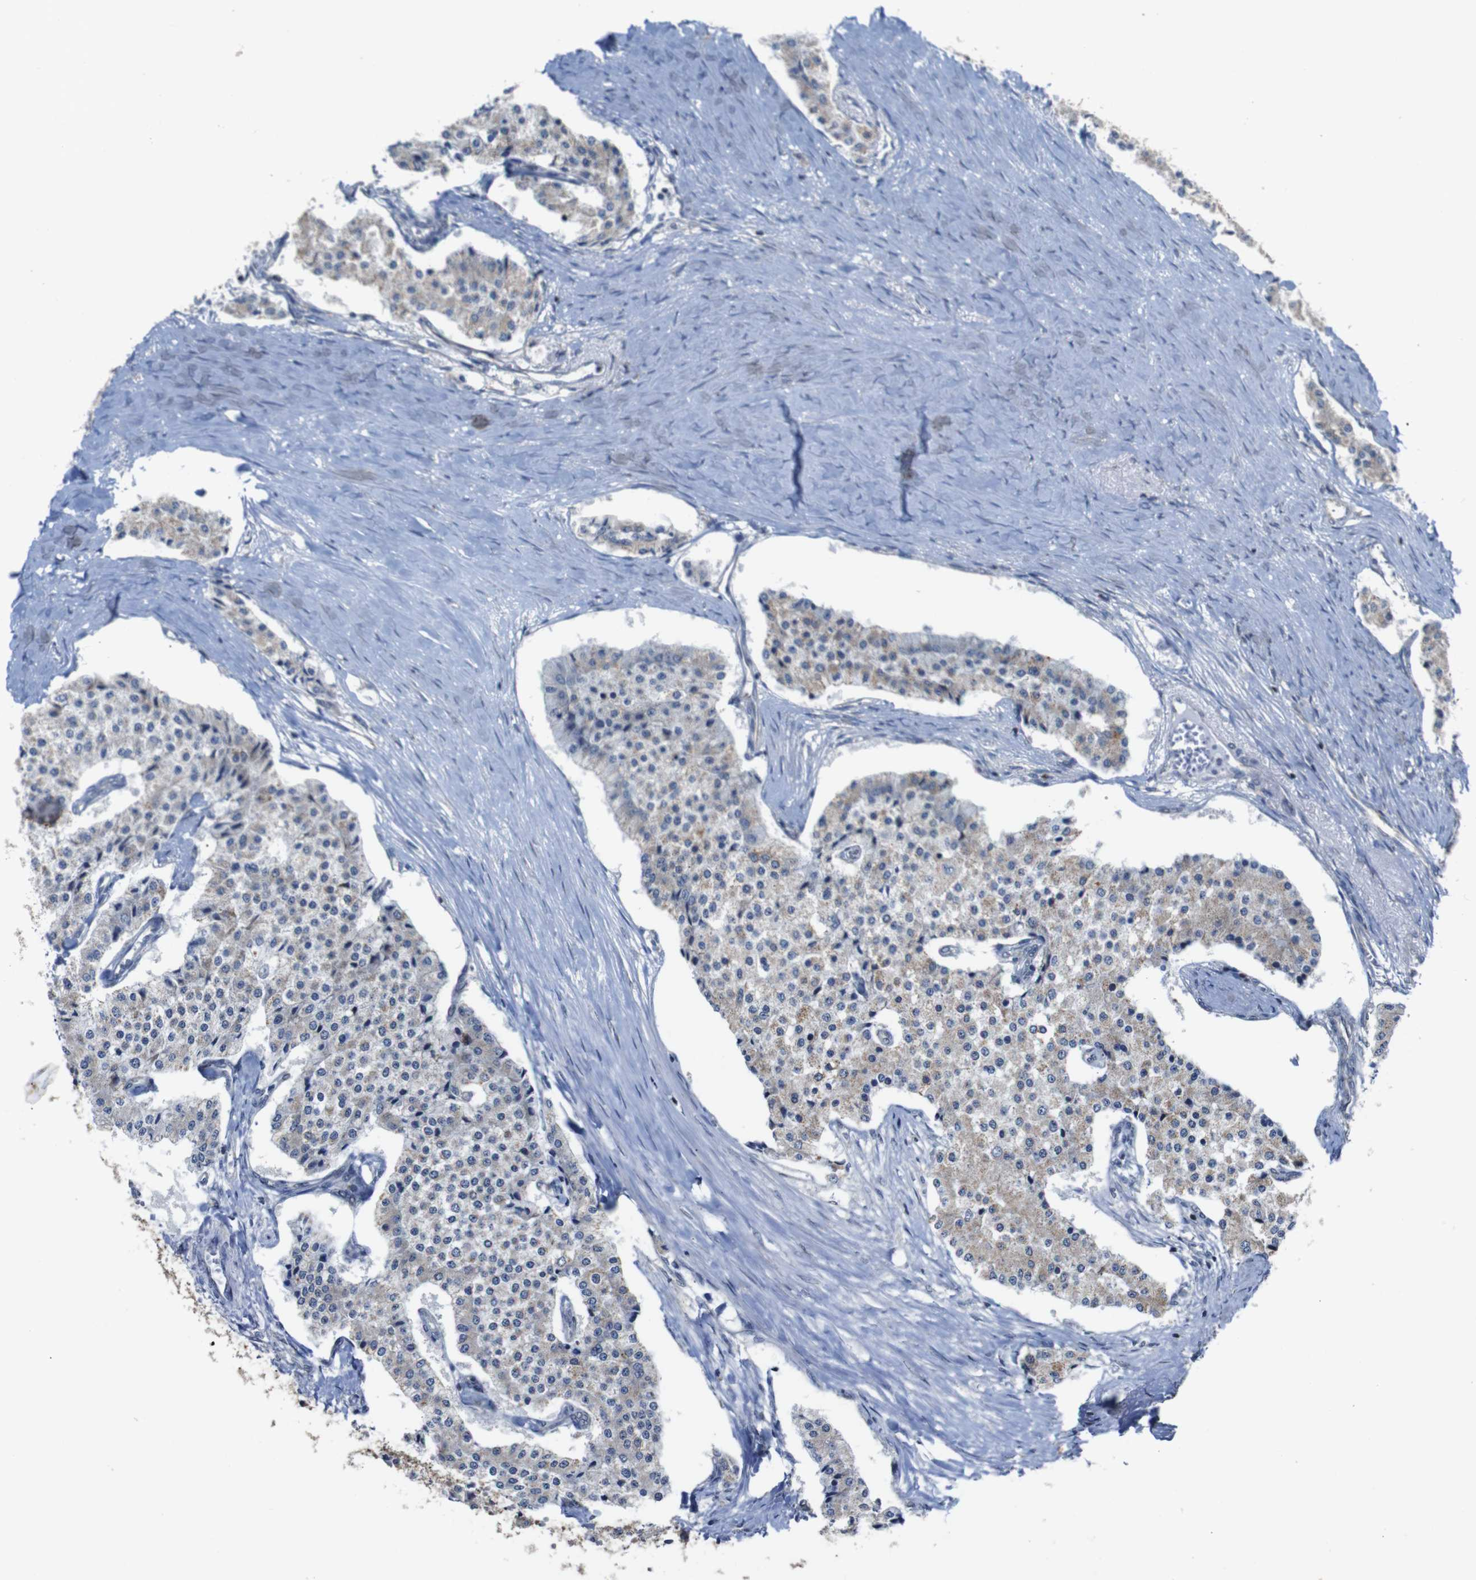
{"staining": {"intensity": "weak", "quantity": "<25%", "location": "cytoplasmic/membranous"}, "tissue": "carcinoid", "cell_type": "Tumor cells", "image_type": "cancer", "snomed": [{"axis": "morphology", "description": "Carcinoid, malignant, NOS"}, {"axis": "topography", "description": "Colon"}], "caption": "An image of carcinoid stained for a protein exhibits no brown staining in tumor cells.", "gene": "ATP7B", "patient": {"sex": "female", "age": 52}}